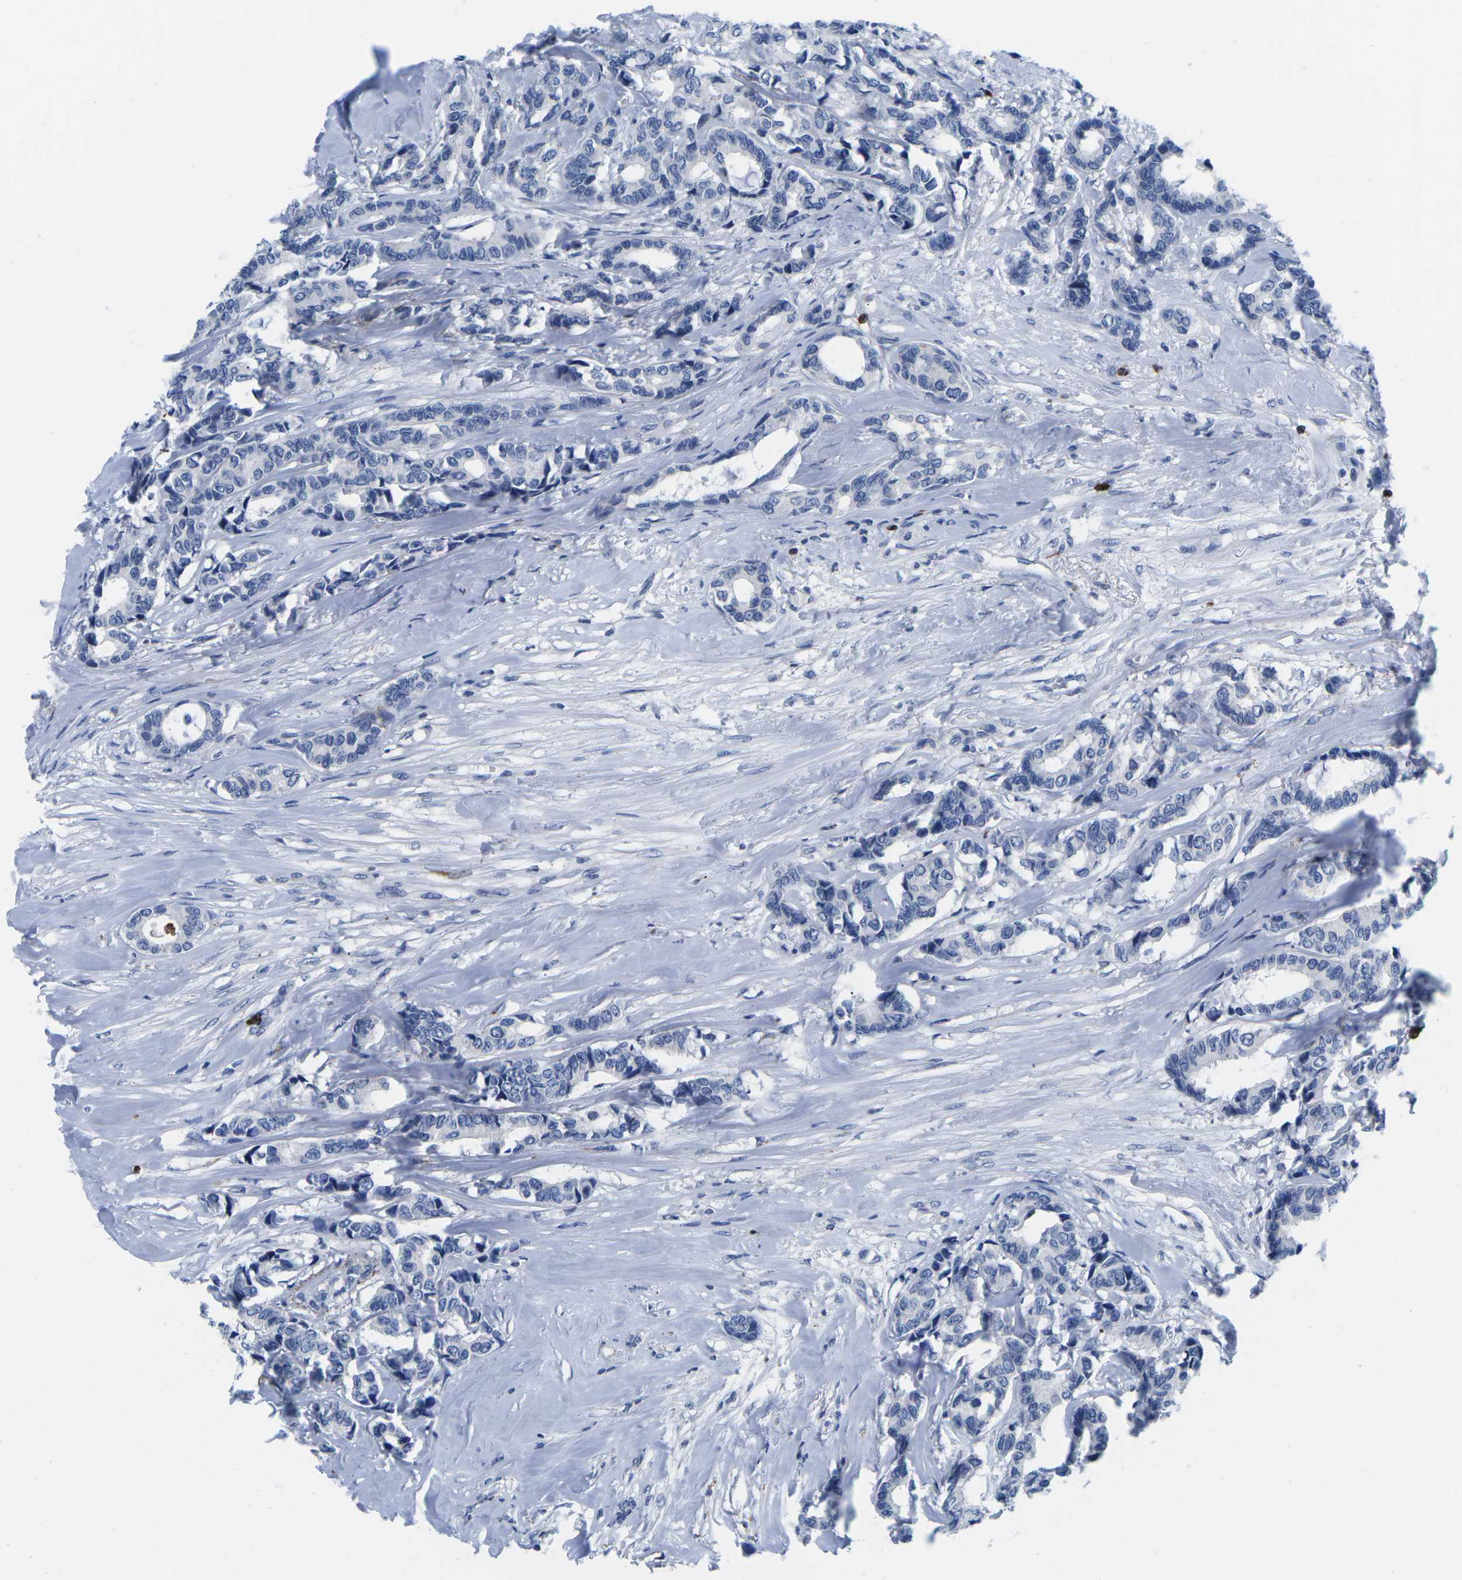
{"staining": {"intensity": "negative", "quantity": "none", "location": "none"}, "tissue": "breast cancer", "cell_type": "Tumor cells", "image_type": "cancer", "snomed": [{"axis": "morphology", "description": "Duct carcinoma"}, {"axis": "topography", "description": "Breast"}], "caption": "DAB (3,3'-diaminobenzidine) immunohistochemical staining of breast cancer reveals no significant staining in tumor cells. (Stains: DAB IHC with hematoxylin counter stain, Microscopy: brightfield microscopy at high magnification).", "gene": "CTSW", "patient": {"sex": "female", "age": 87}}